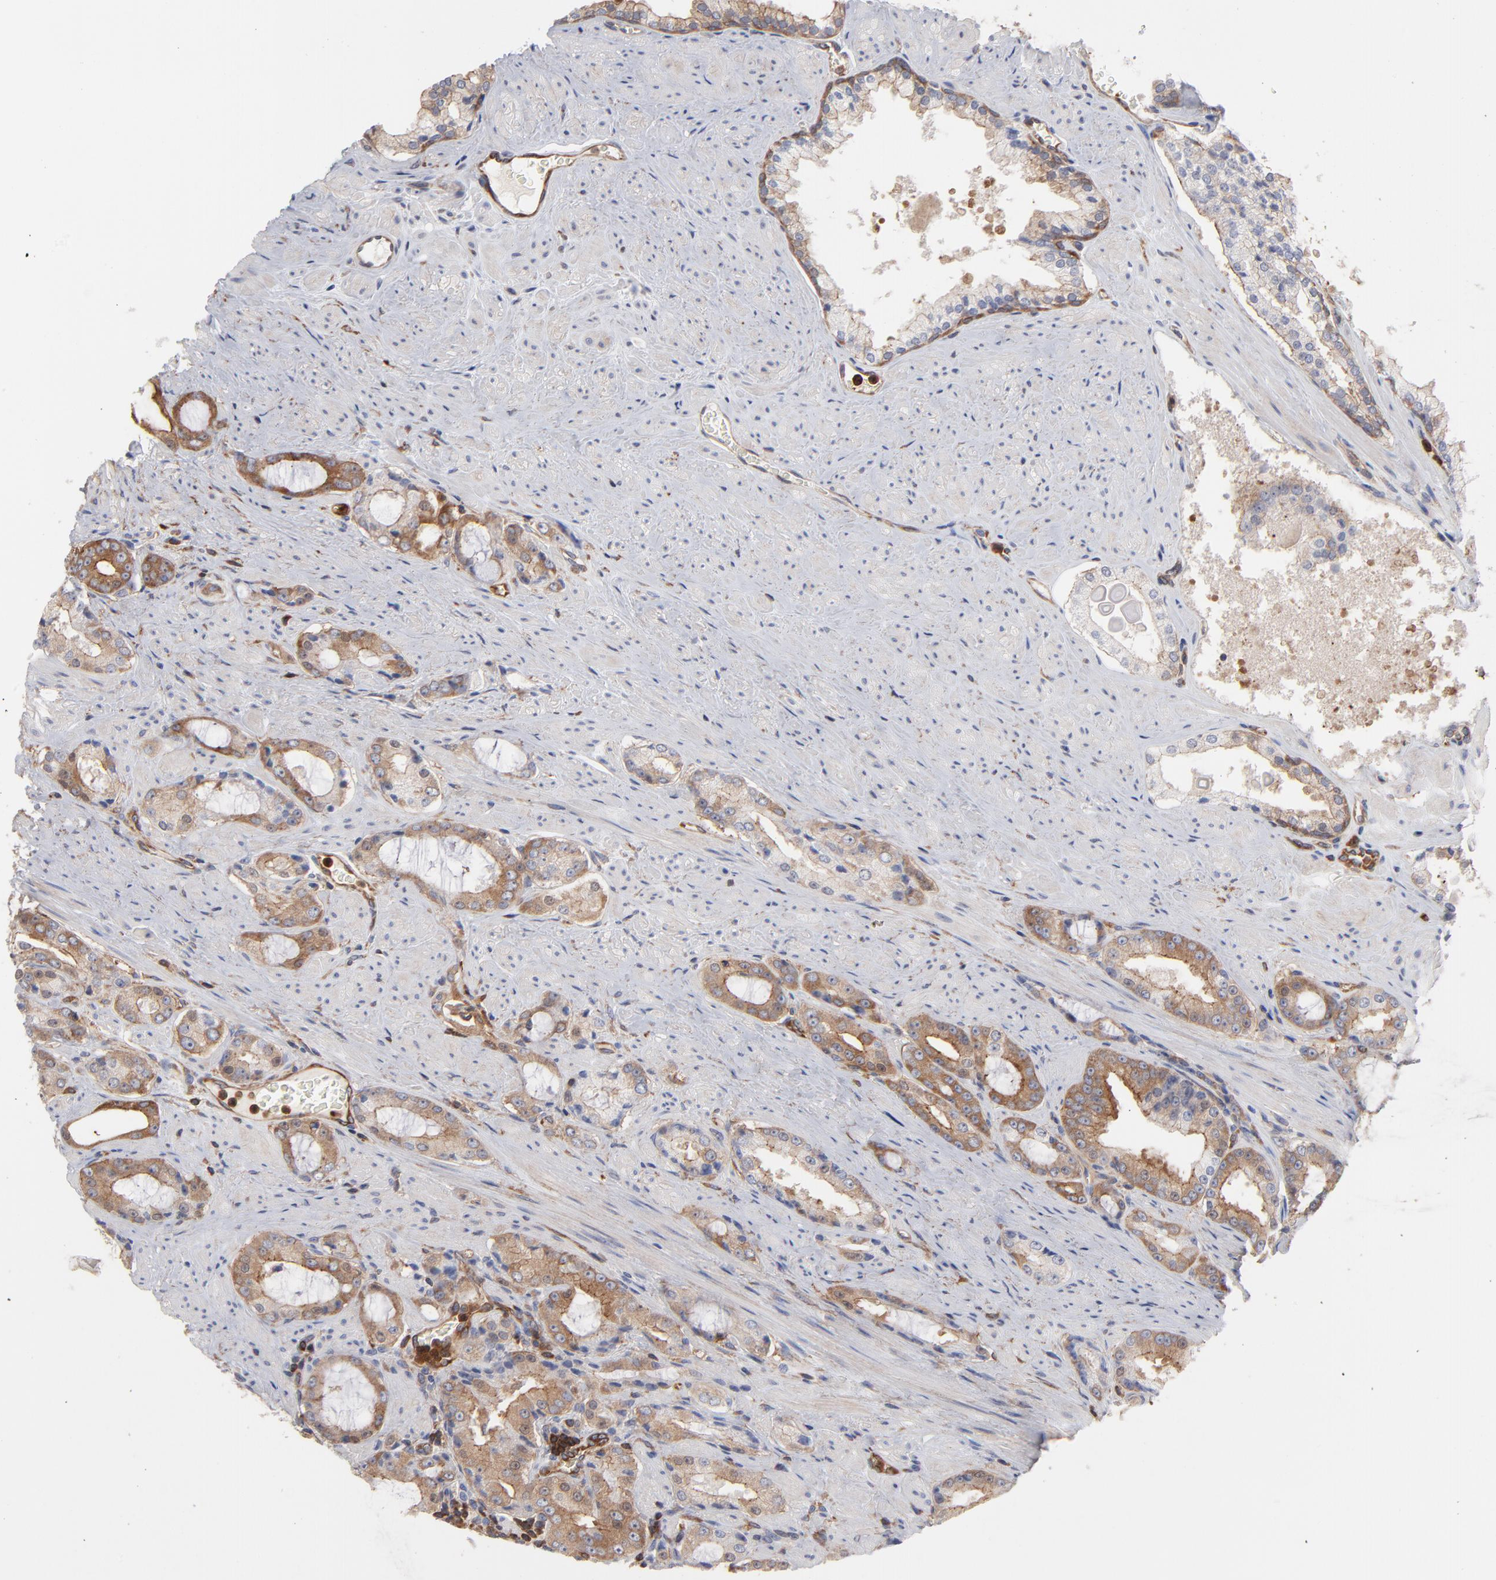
{"staining": {"intensity": "moderate", "quantity": ">75%", "location": "cytoplasmic/membranous"}, "tissue": "prostate cancer", "cell_type": "Tumor cells", "image_type": "cancer", "snomed": [{"axis": "morphology", "description": "Adenocarcinoma, Medium grade"}, {"axis": "topography", "description": "Prostate"}], "caption": "Immunohistochemistry photomicrograph of neoplastic tissue: prostate cancer stained using immunohistochemistry displays medium levels of moderate protein expression localized specifically in the cytoplasmic/membranous of tumor cells, appearing as a cytoplasmic/membranous brown color.", "gene": "PXN", "patient": {"sex": "male", "age": 60}}